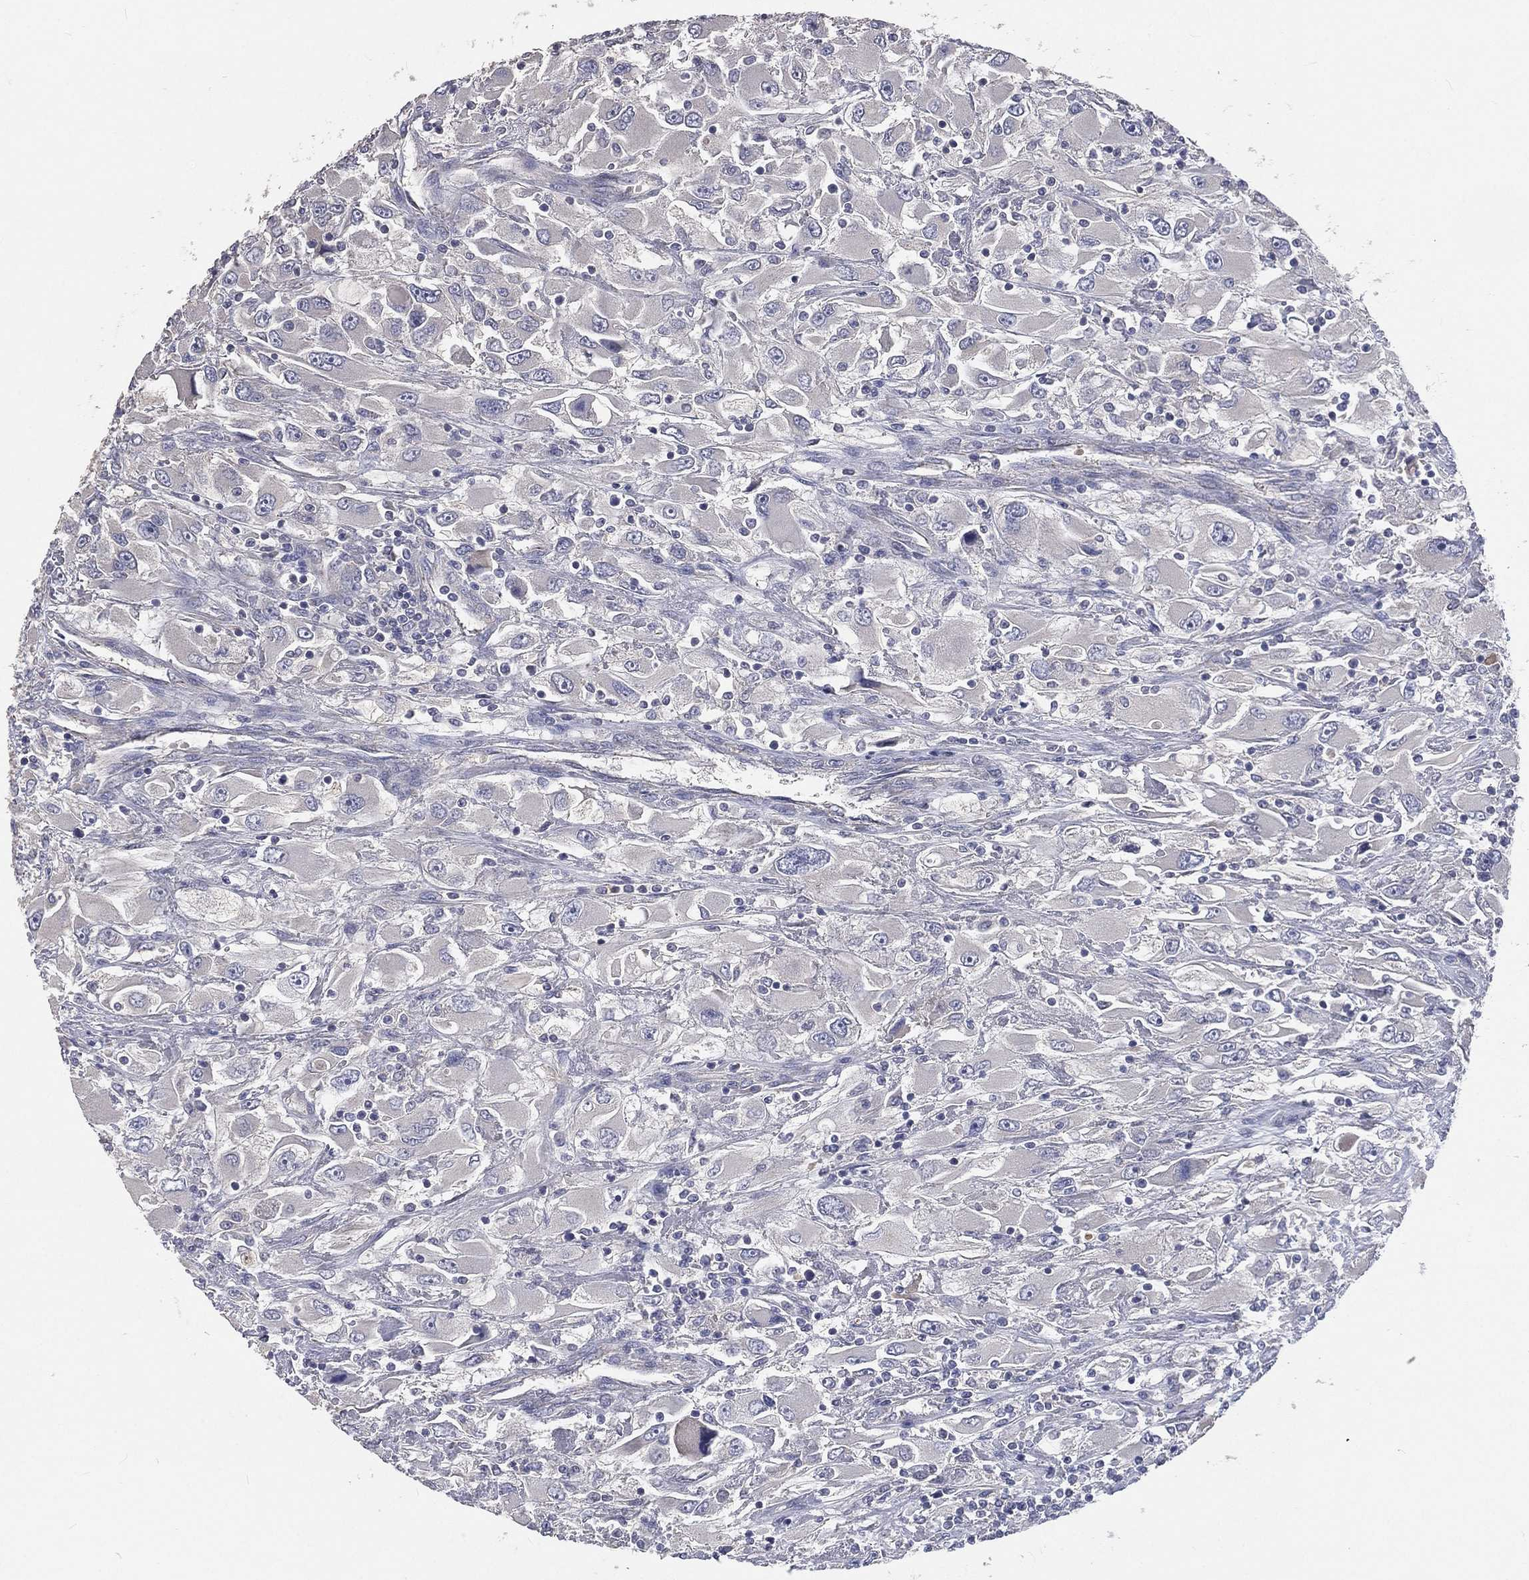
{"staining": {"intensity": "negative", "quantity": "none", "location": "none"}, "tissue": "renal cancer", "cell_type": "Tumor cells", "image_type": "cancer", "snomed": [{"axis": "morphology", "description": "Adenocarcinoma, NOS"}, {"axis": "topography", "description": "Kidney"}], "caption": "A high-resolution histopathology image shows IHC staining of renal adenocarcinoma, which displays no significant staining in tumor cells. (IHC, brightfield microscopy, high magnification).", "gene": "CROCC", "patient": {"sex": "female", "age": 52}}